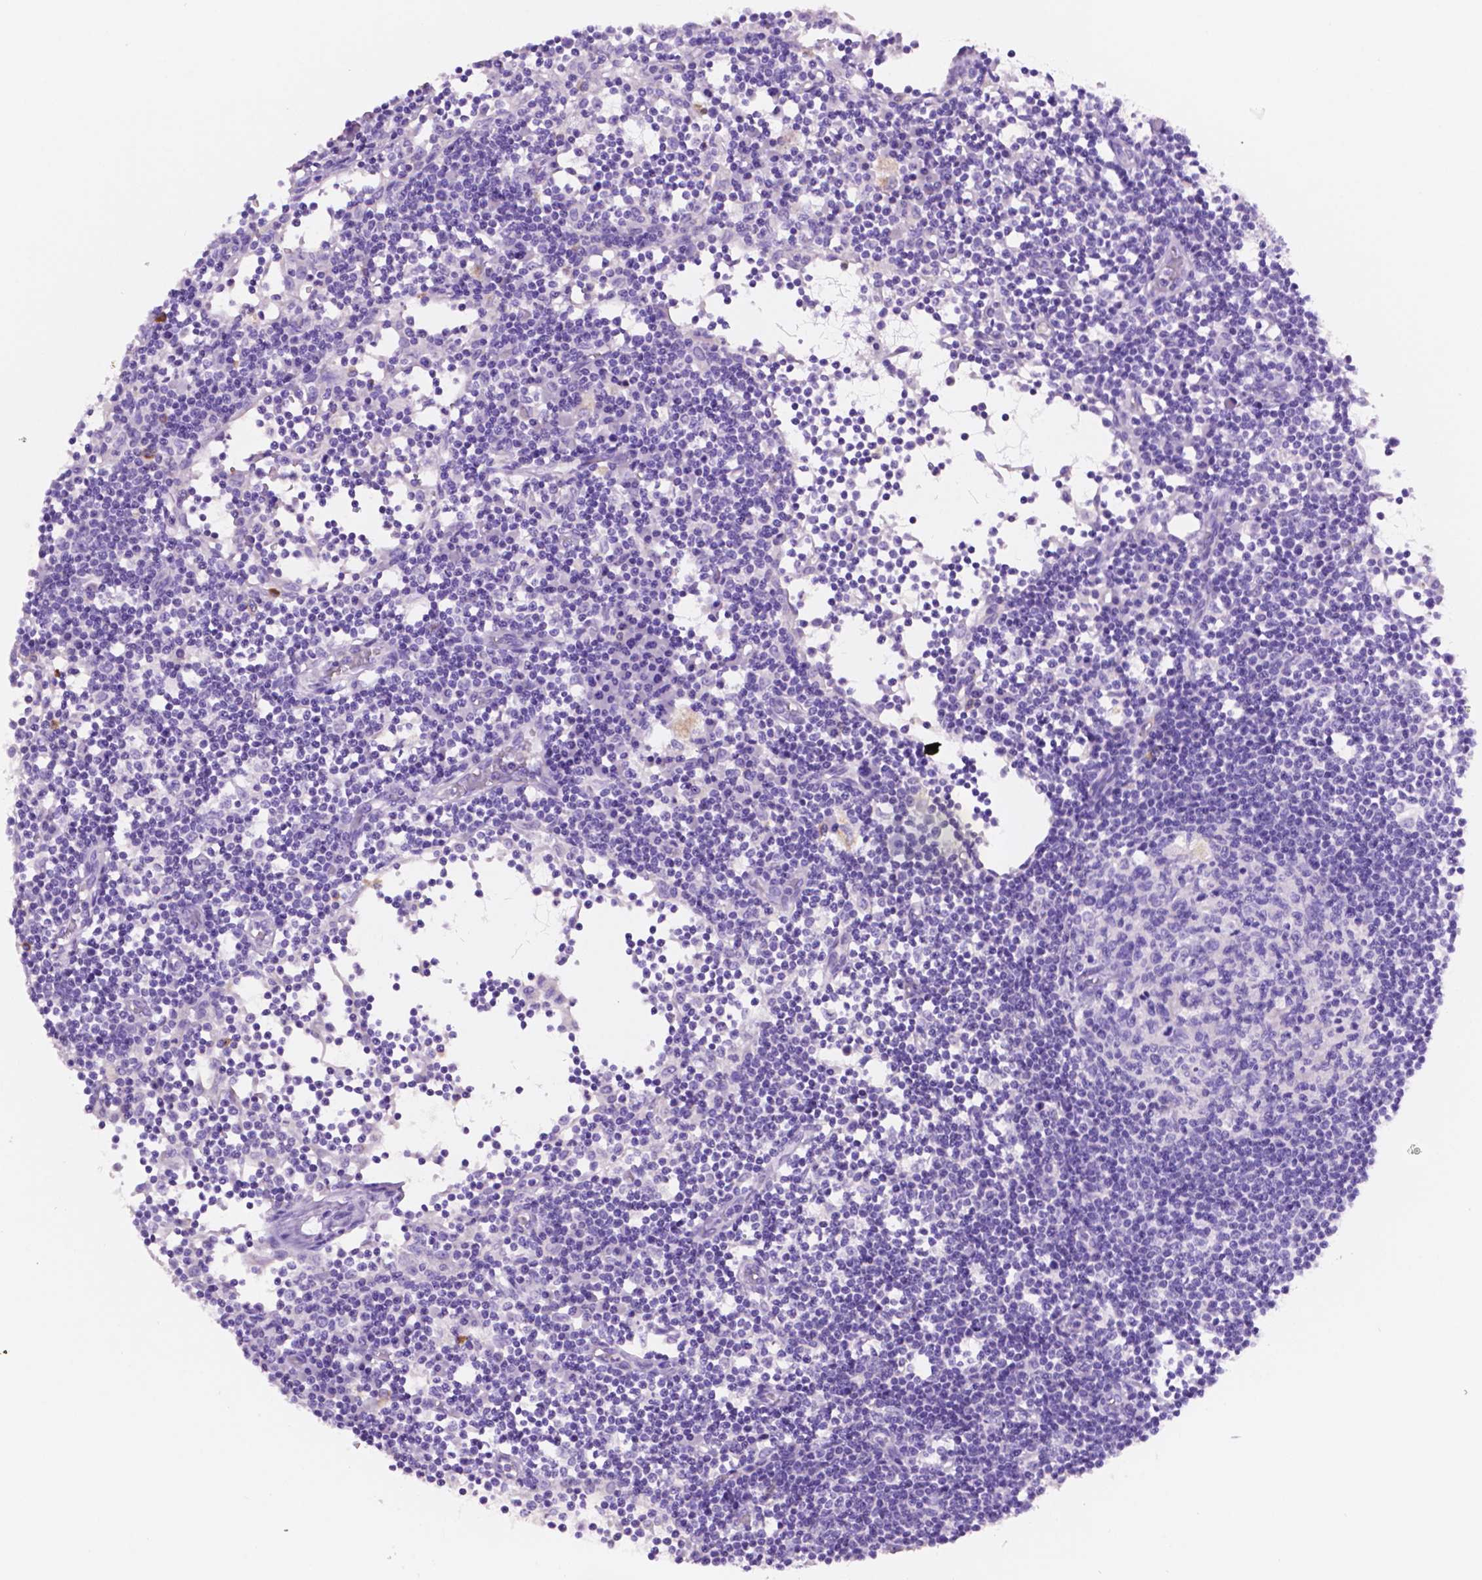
{"staining": {"intensity": "negative", "quantity": "none", "location": "none"}, "tissue": "lymph node", "cell_type": "Germinal center cells", "image_type": "normal", "snomed": [{"axis": "morphology", "description": "Normal tissue, NOS"}, {"axis": "topography", "description": "Lymph node"}], "caption": "There is no significant staining in germinal center cells of lymph node. Brightfield microscopy of immunohistochemistry stained with DAB (3,3'-diaminobenzidine) (brown) and hematoxylin (blue), captured at high magnification.", "gene": "FOXB2", "patient": {"sex": "female", "age": 72}}